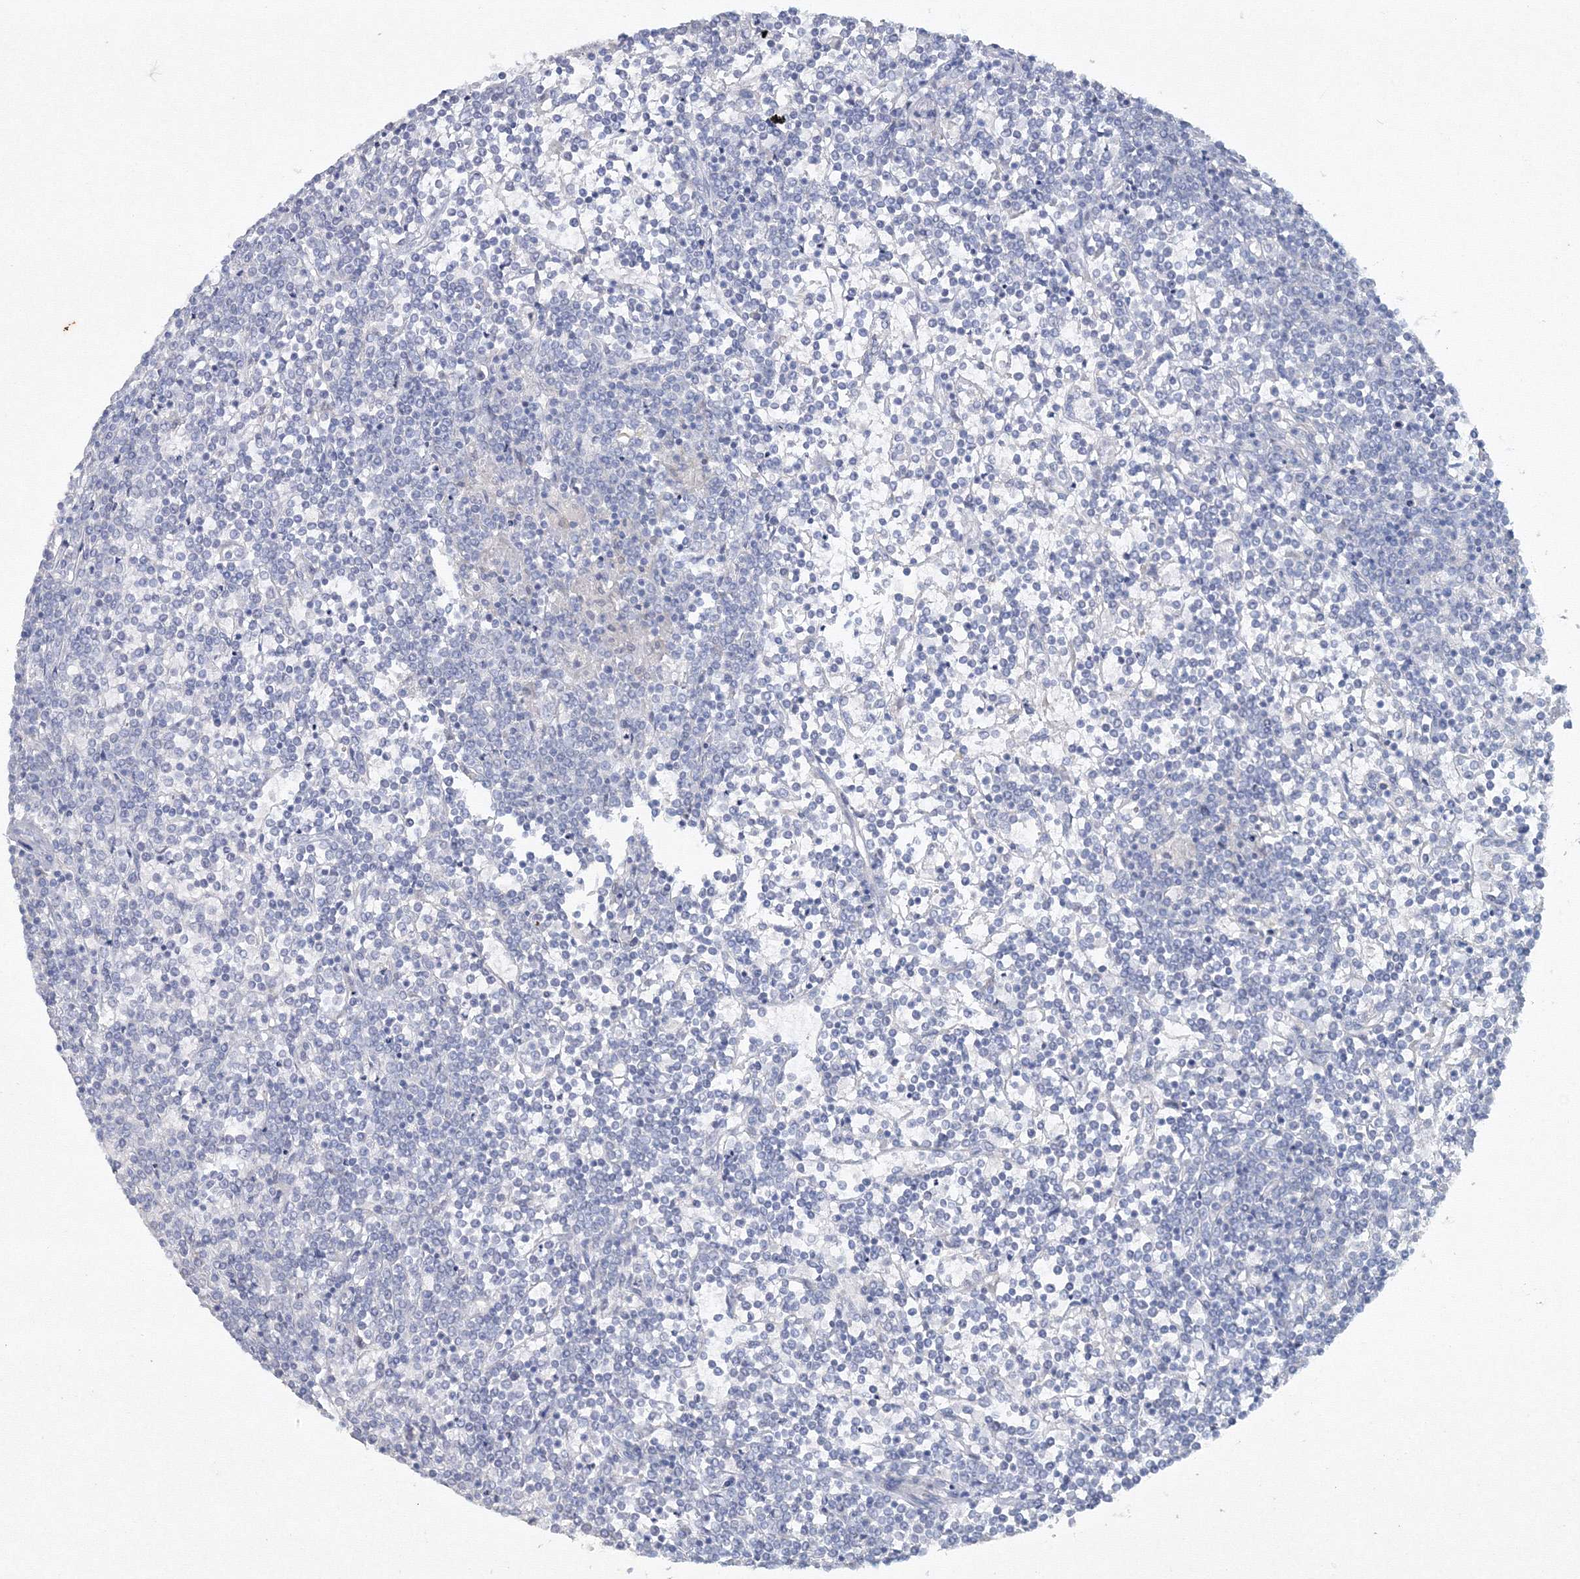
{"staining": {"intensity": "negative", "quantity": "none", "location": "none"}, "tissue": "lymphoma", "cell_type": "Tumor cells", "image_type": "cancer", "snomed": [{"axis": "morphology", "description": "Malignant lymphoma, non-Hodgkin's type, Low grade"}, {"axis": "topography", "description": "Spleen"}], "caption": "A high-resolution image shows IHC staining of malignant lymphoma, non-Hodgkin's type (low-grade), which demonstrates no significant staining in tumor cells.", "gene": "GCKR", "patient": {"sex": "female", "age": 19}}